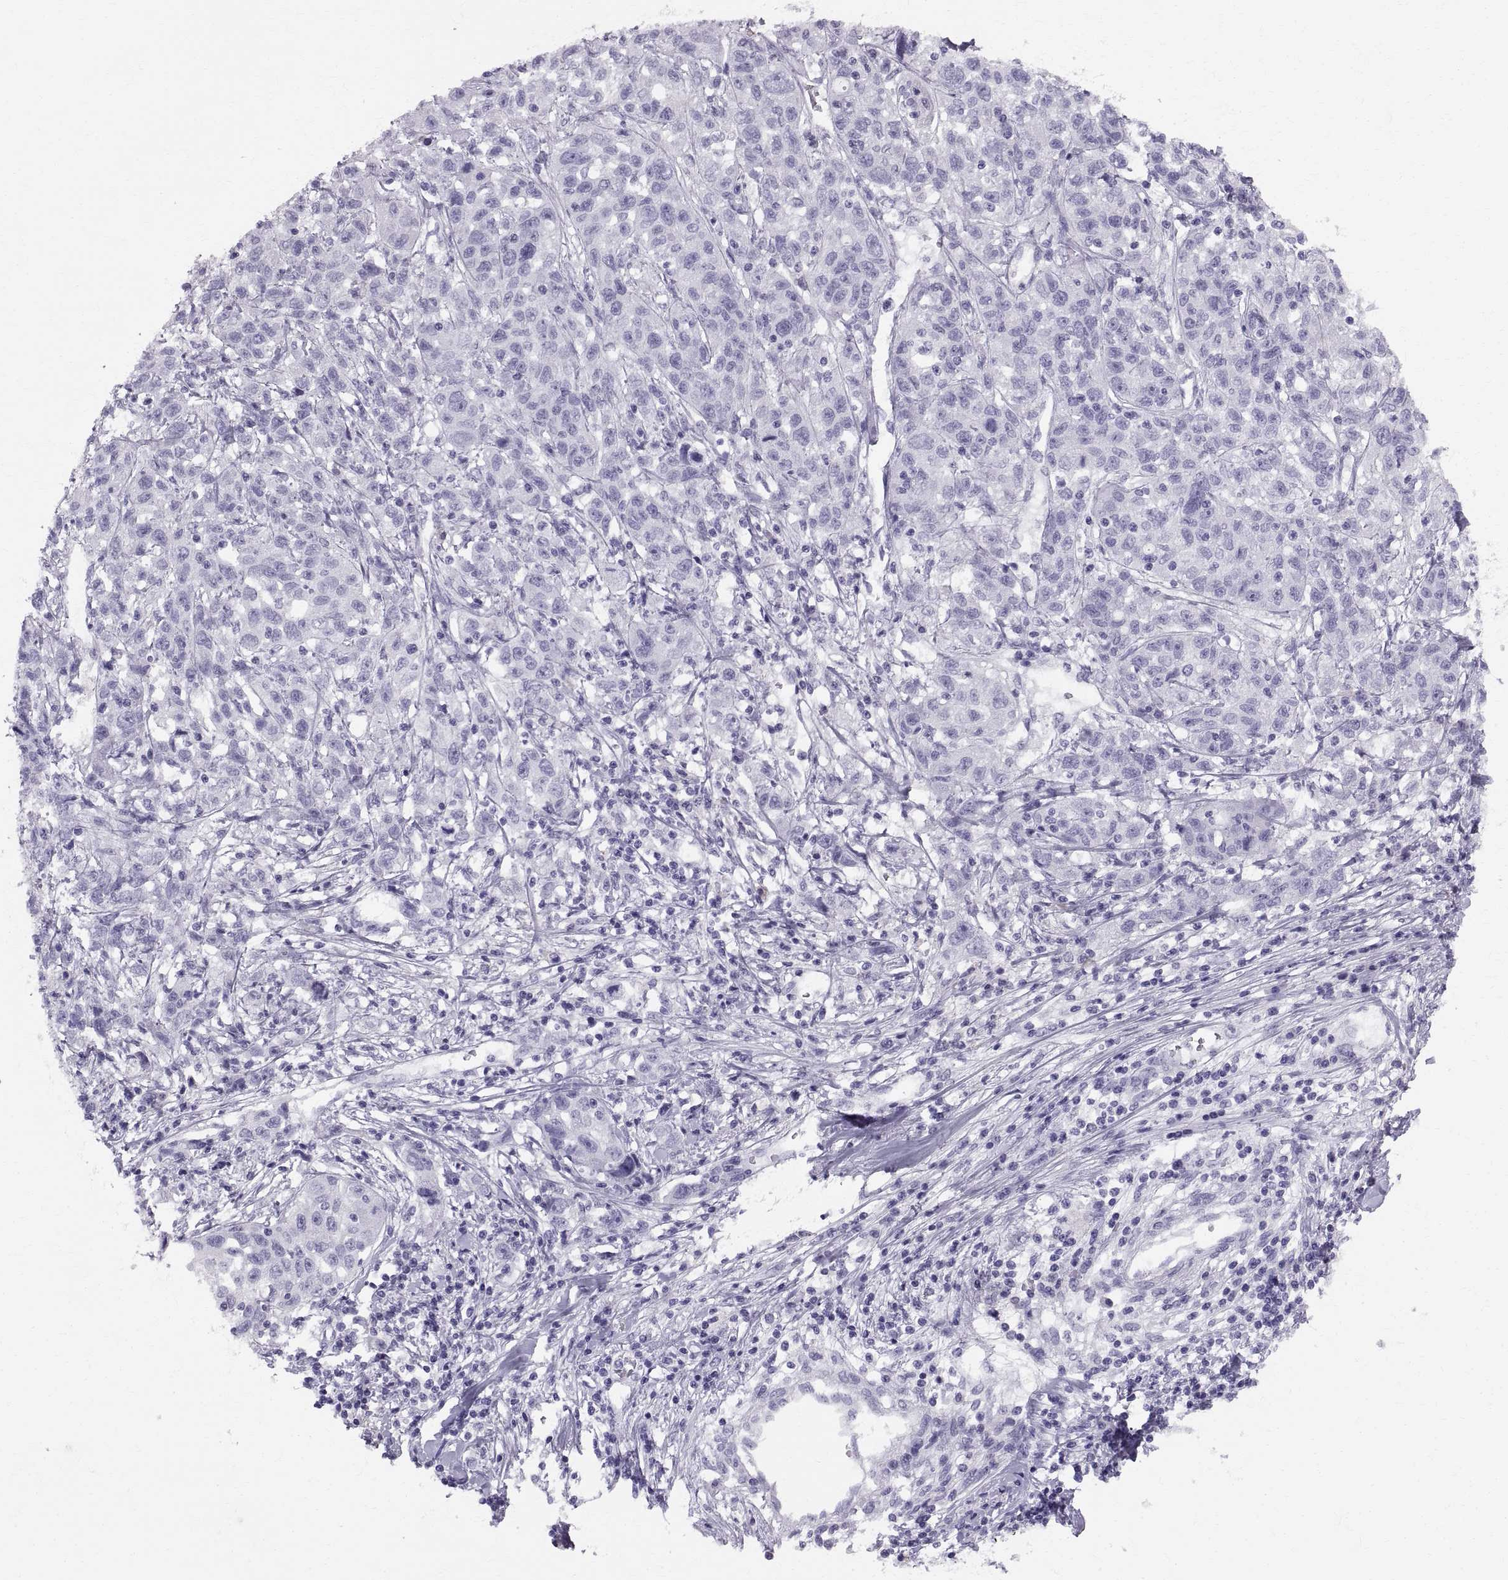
{"staining": {"intensity": "negative", "quantity": "none", "location": "none"}, "tissue": "liver cancer", "cell_type": "Tumor cells", "image_type": "cancer", "snomed": [{"axis": "morphology", "description": "Adenocarcinoma, NOS"}, {"axis": "morphology", "description": "Cholangiocarcinoma"}, {"axis": "topography", "description": "Liver"}], "caption": "Immunohistochemistry micrograph of neoplastic tissue: liver cholangiocarcinoma stained with DAB demonstrates no significant protein staining in tumor cells.", "gene": "SLC22A6", "patient": {"sex": "male", "age": 64}}